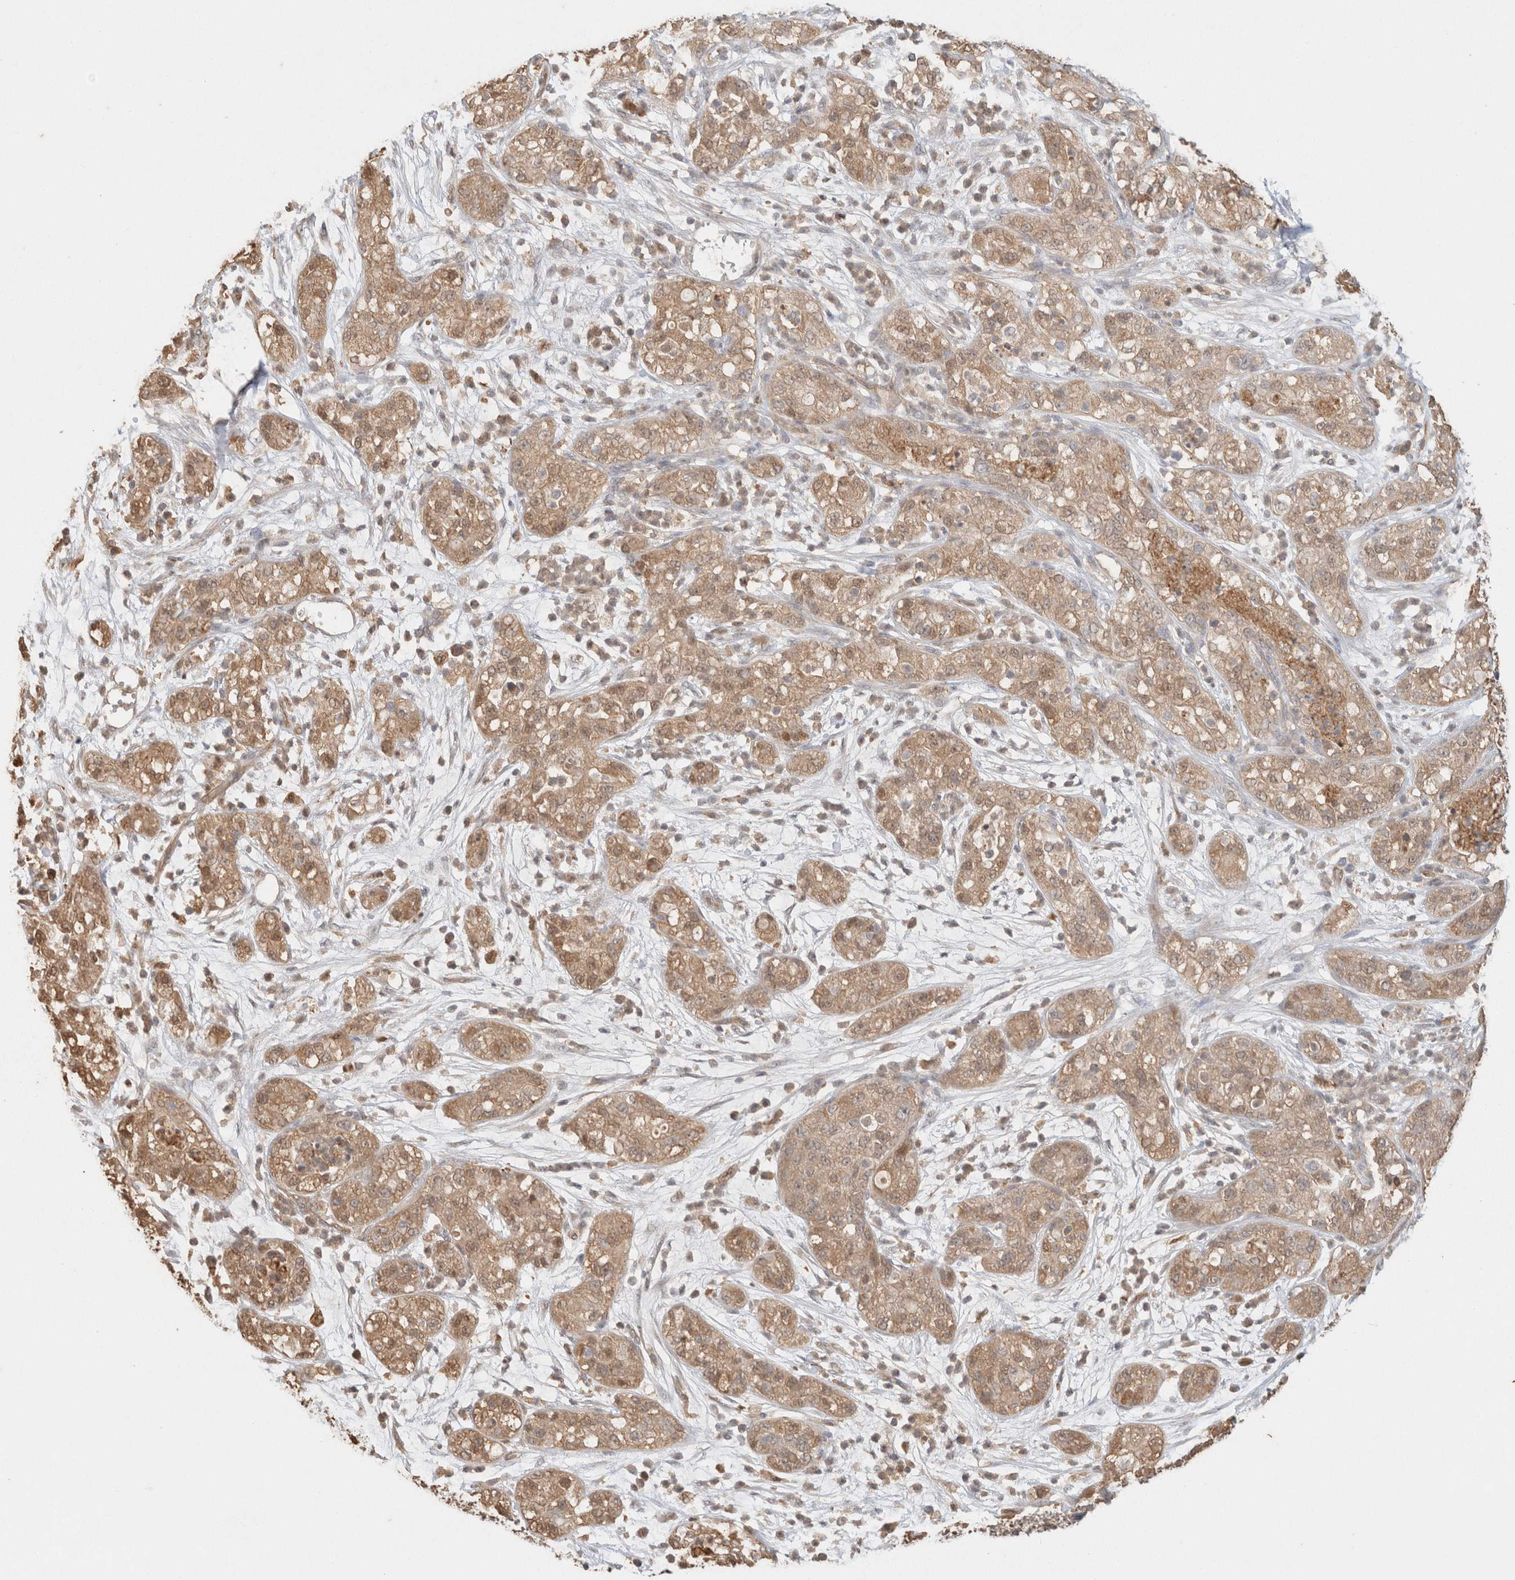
{"staining": {"intensity": "moderate", "quantity": ">75%", "location": "cytoplasmic/membranous,nuclear"}, "tissue": "pancreatic cancer", "cell_type": "Tumor cells", "image_type": "cancer", "snomed": [{"axis": "morphology", "description": "Adenocarcinoma, NOS"}, {"axis": "topography", "description": "Pancreas"}], "caption": "There is medium levels of moderate cytoplasmic/membranous and nuclear staining in tumor cells of pancreatic cancer (adenocarcinoma), as demonstrated by immunohistochemical staining (brown color).", "gene": "YWHAH", "patient": {"sex": "female", "age": 78}}